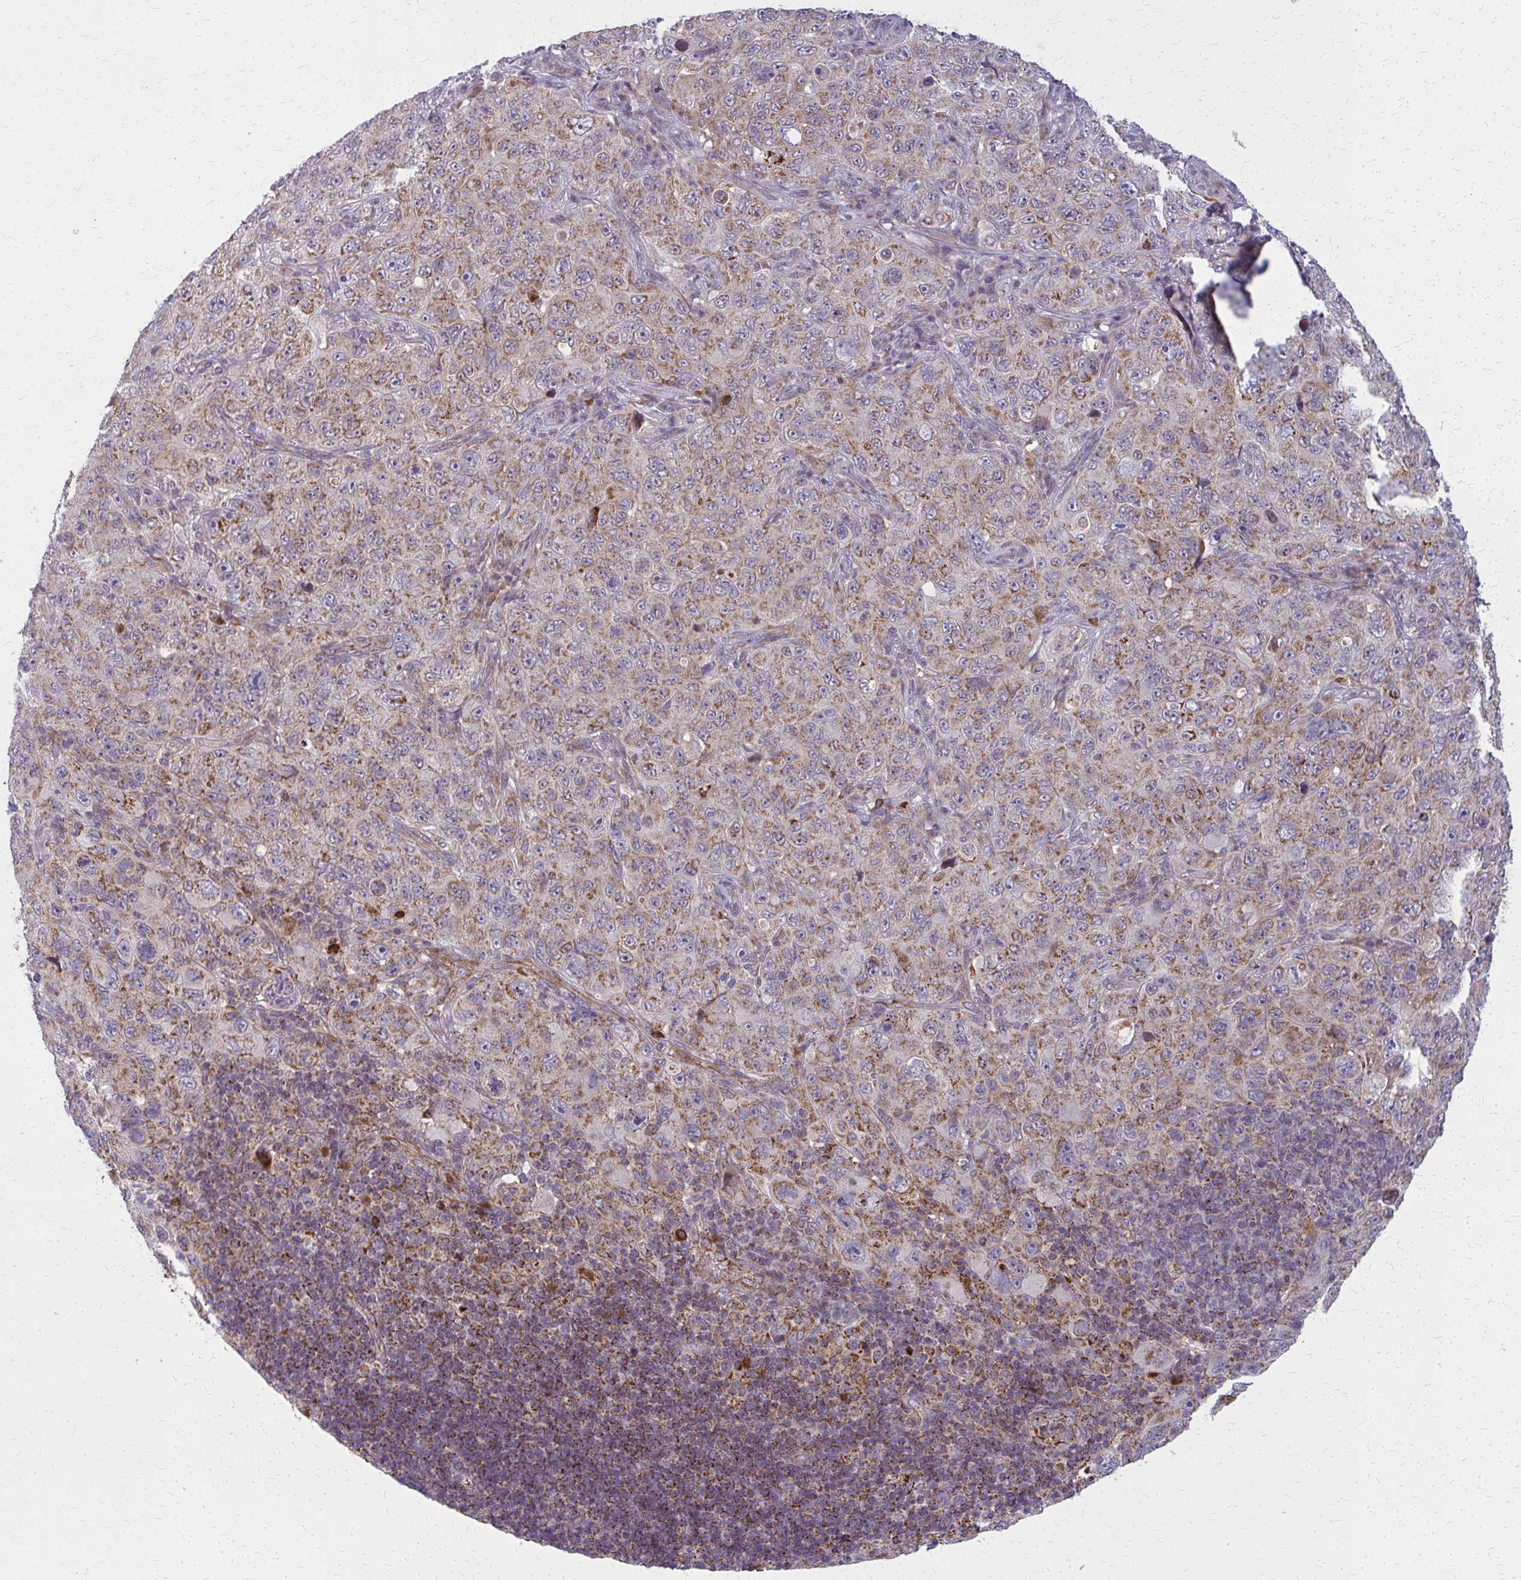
{"staining": {"intensity": "moderate", "quantity": "25%-75%", "location": "cytoplasmic/membranous"}, "tissue": "pancreatic cancer", "cell_type": "Tumor cells", "image_type": "cancer", "snomed": [{"axis": "morphology", "description": "Adenocarcinoma, NOS"}, {"axis": "topography", "description": "Pancreas"}], "caption": "Immunohistochemistry (IHC) photomicrograph of neoplastic tissue: pancreatic adenocarcinoma stained using immunohistochemistry exhibits medium levels of moderate protein expression localized specifically in the cytoplasmic/membranous of tumor cells, appearing as a cytoplasmic/membranous brown color.", "gene": "MCCC1", "patient": {"sex": "male", "age": 68}}